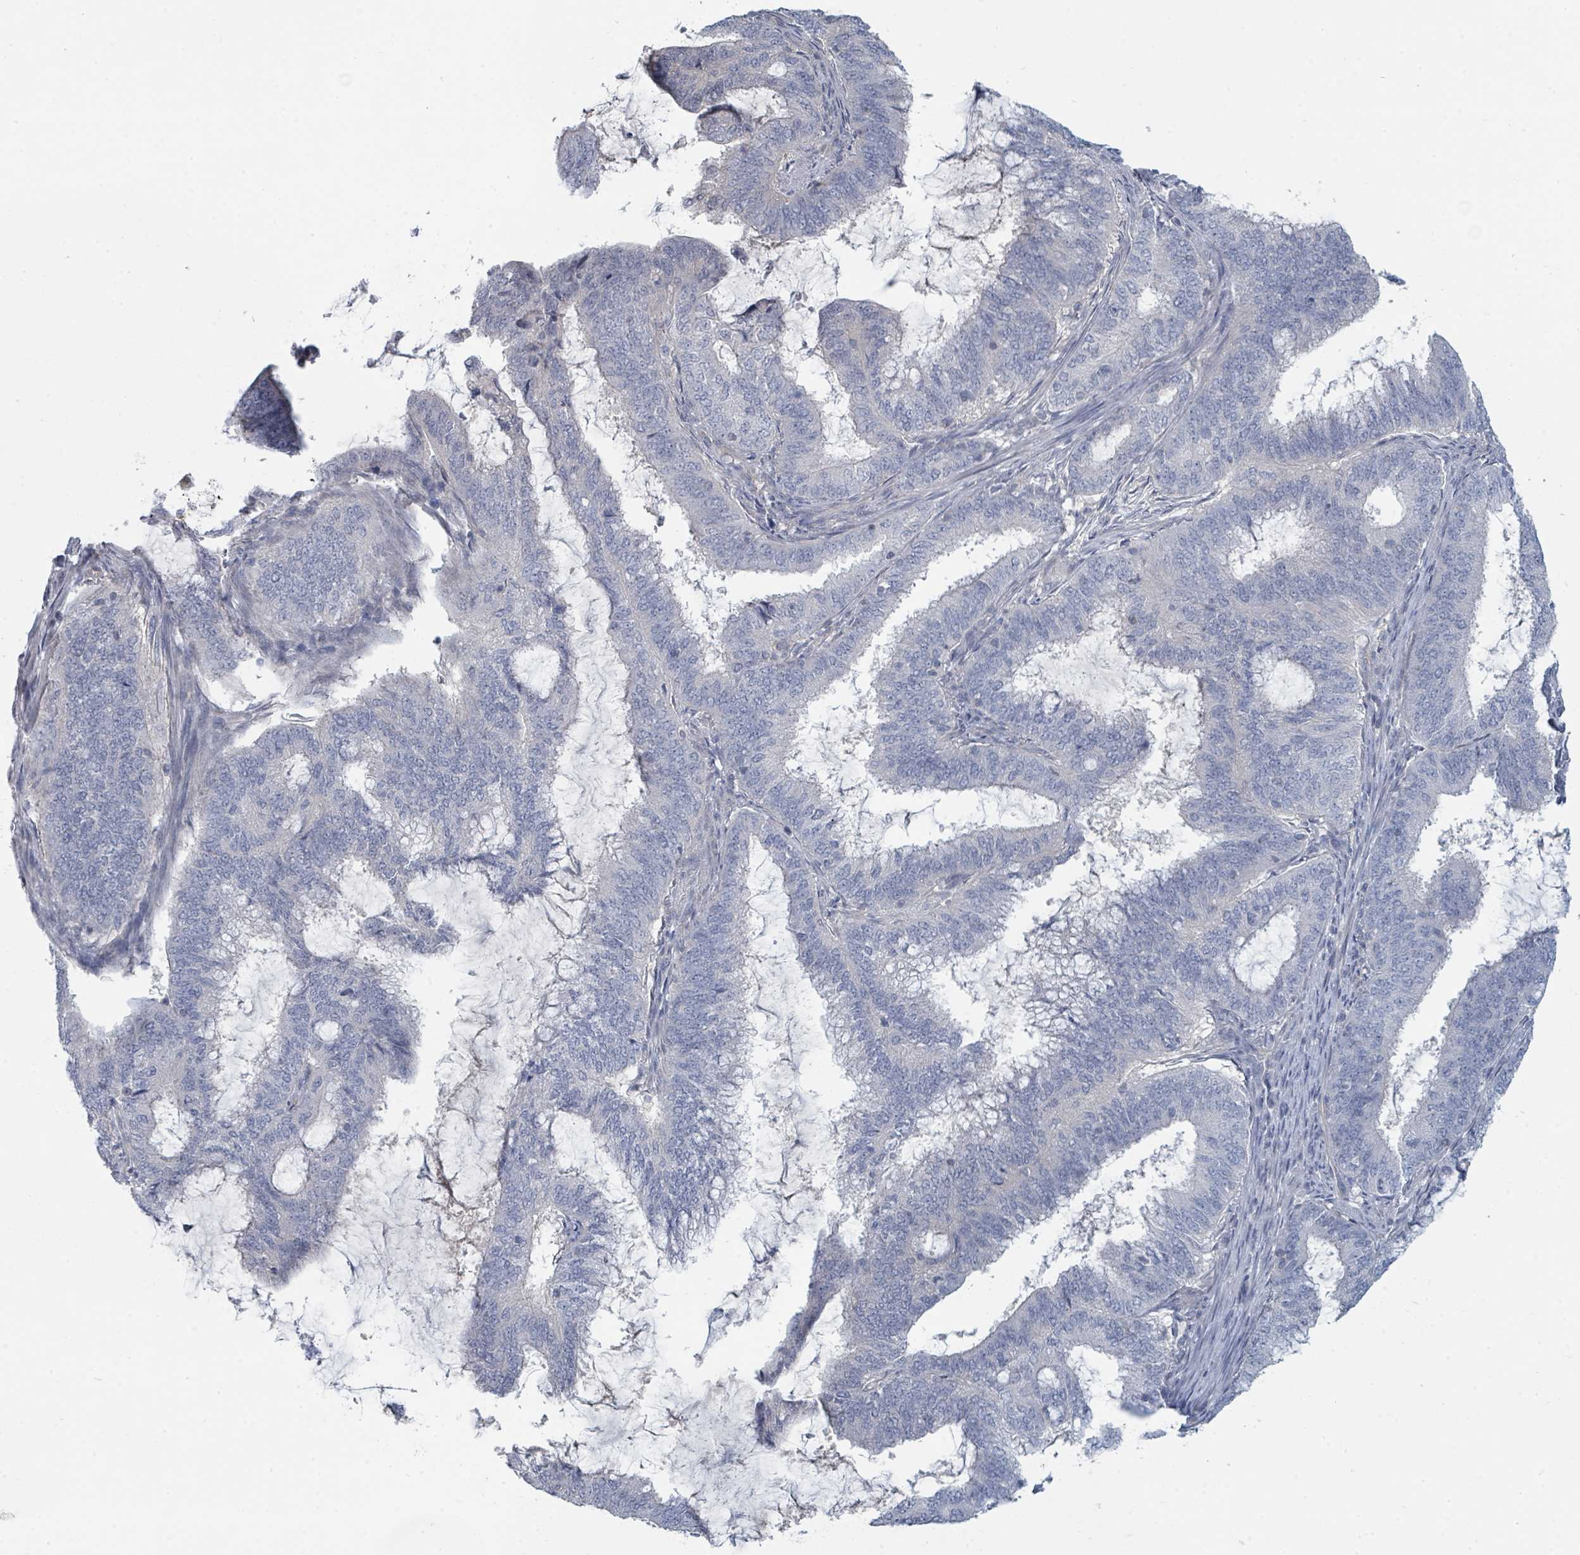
{"staining": {"intensity": "negative", "quantity": "none", "location": "none"}, "tissue": "endometrial cancer", "cell_type": "Tumor cells", "image_type": "cancer", "snomed": [{"axis": "morphology", "description": "Adenocarcinoma, NOS"}, {"axis": "topography", "description": "Endometrium"}], "caption": "A histopathology image of human endometrial cancer is negative for staining in tumor cells. (Brightfield microscopy of DAB immunohistochemistry at high magnification).", "gene": "SLC25A45", "patient": {"sex": "female", "age": 51}}